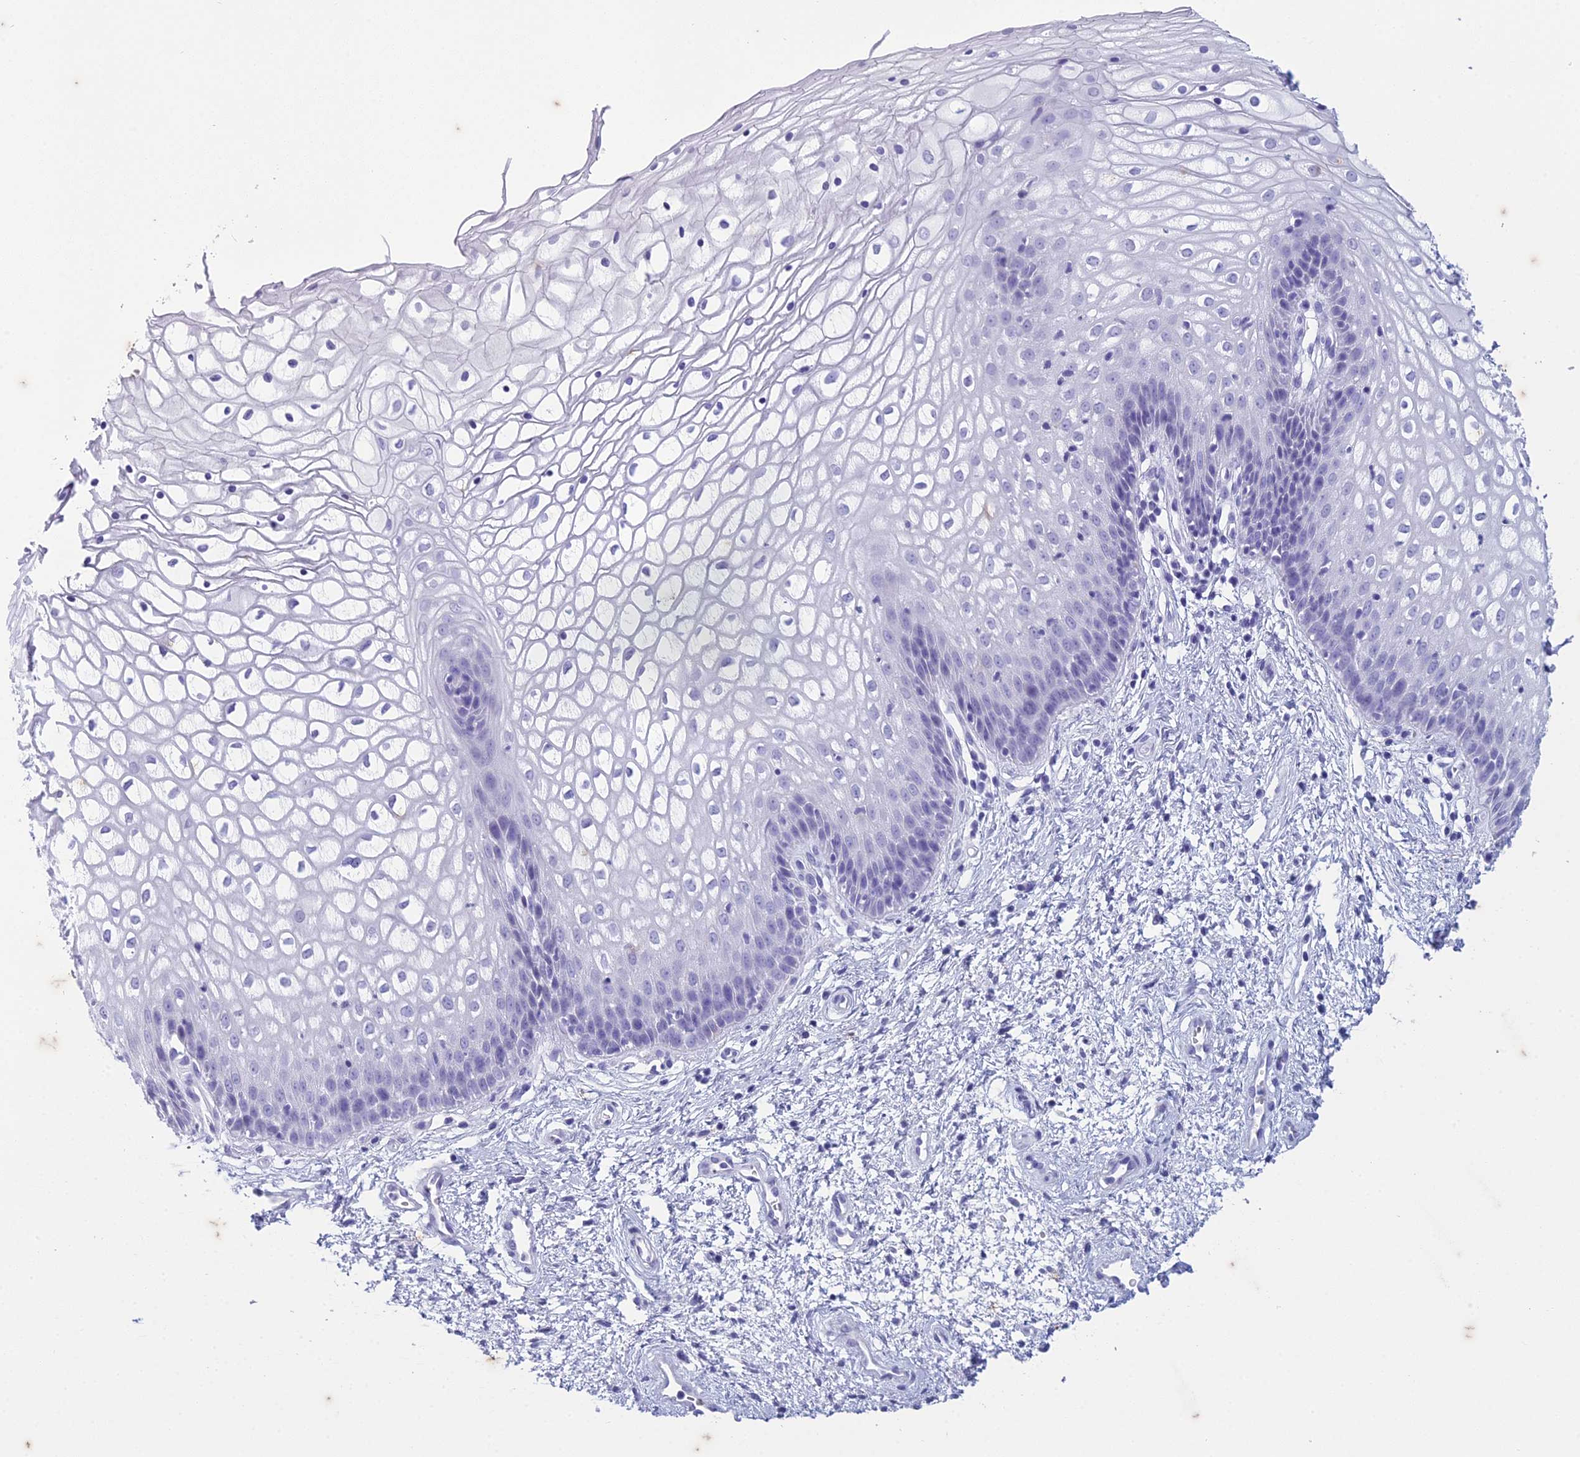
{"staining": {"intensity": "negative", "quantity": "none", "location": "none"}, "tissue": "vagina", "cell_type": "Squamous epithelial cells", "image_type": "normal", "snomed": [{"axis": "morphology", "description": "Normal tissue, NOS"}, {"axis": "topography", "description": "Vagina"}], "caption": "Immunohistochemistry photomicrograph of unremarkable vagina: human vagina stained with DAB (3,3'-diaminobenzidine) exhibits no significant protein expression in squamous epithelial cells.", "gene": "HMGB4", "patient": {"sex": "female", "age": 34}}